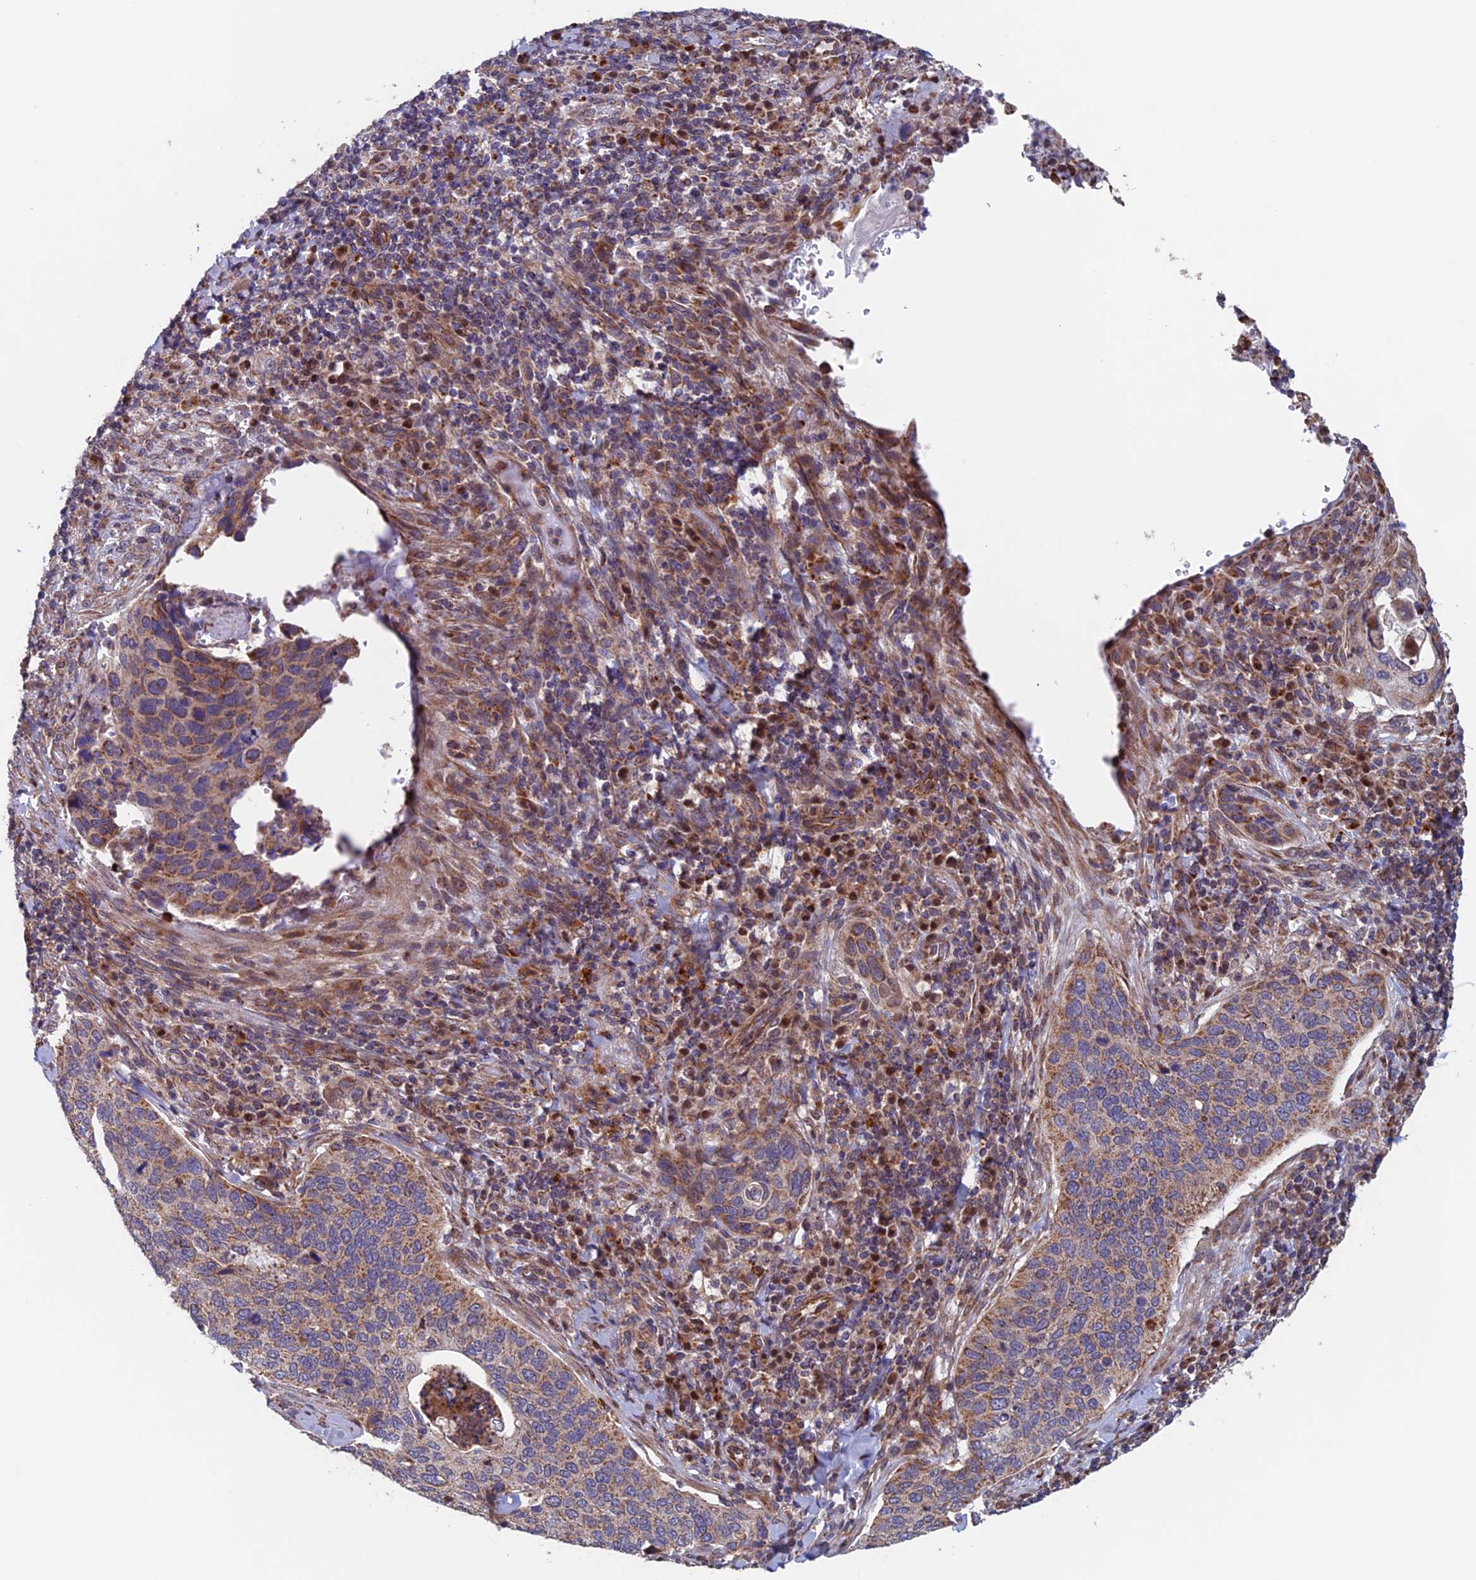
{"staining": {"intensity": "moderate", "quantity": ">75%", "location": "cytoplasmic/membranous"}, "tissue": "cervical cancer", "cell_type": "Tumor cells", "image_type": "cancer", "snomed": [{"axis": "morphology", "description": "Squamous cell carcinoma, NOS"}, {"axis": "topography", "description": "Cervix"}], "caption": "Protein analysis of cervical squamous cell carcinoma tissue demonstrates moderate cytoplasmic/membranous staining in approximately >75% of tumor cells.", "gene": "MRPL1", "patient": {"sex": "female", "age": 53}}